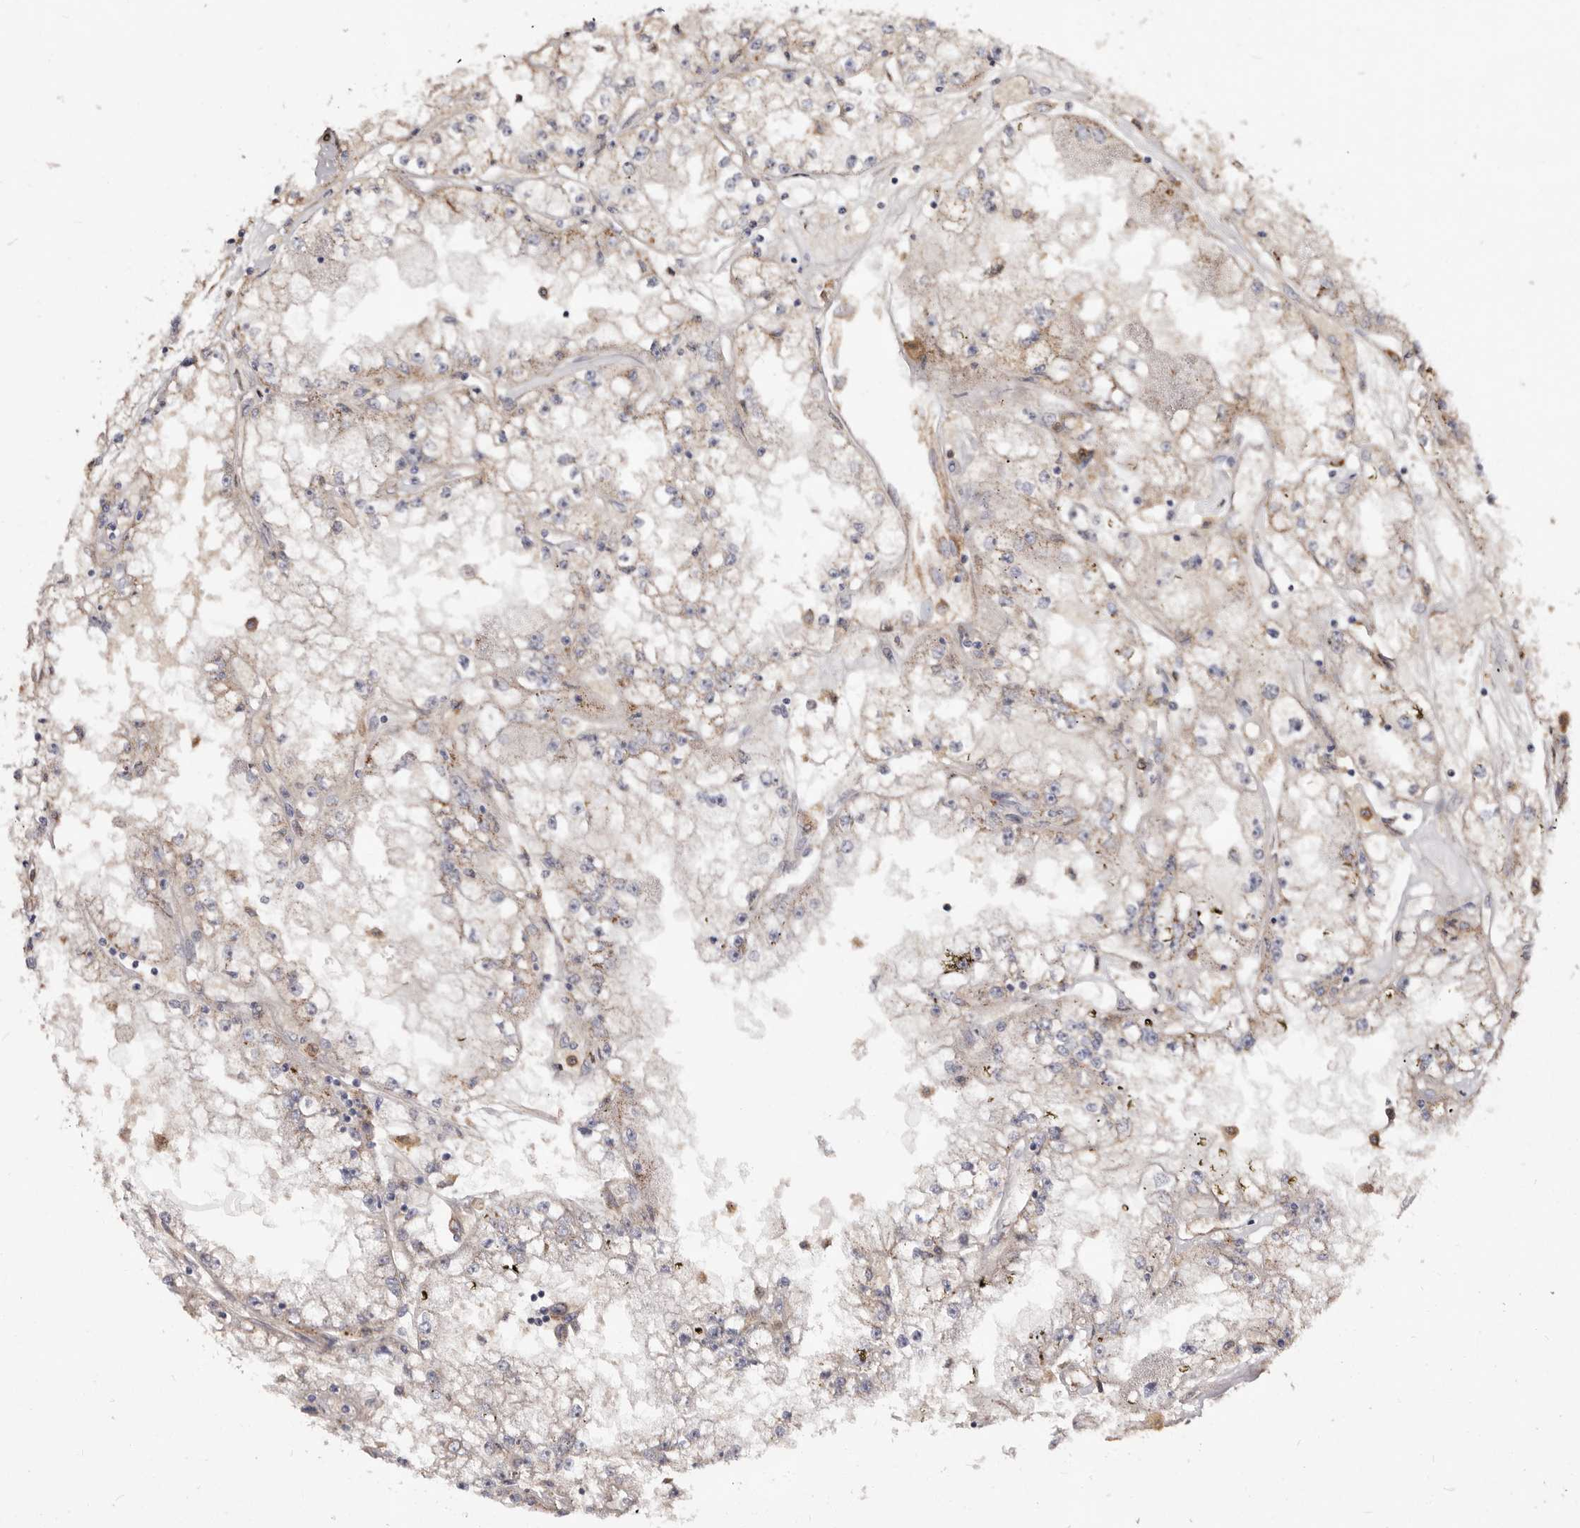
{"staining": {"intensity": "weak", "quantity": "25%-75%", "location": "cytoplasmic/membranous"}, "tissue": "renal cancer", "cell_type": "Tumor cells", "image_type": "cancer", "snomed": [{"axis": "morphology", "description": "Adenocarcinoma, NOS"}, {"axis": "topography", "description": "Kidney"}], "caption": "Human renal cancer (adenocarcinoma) stained for a protein (brown) exhibits weak cytoplasmic/membranous positive expression in approximately 25%-75% of tumor cells.", "gene": "LRRC25", "patient": {"sex": "male", "age": 56}}